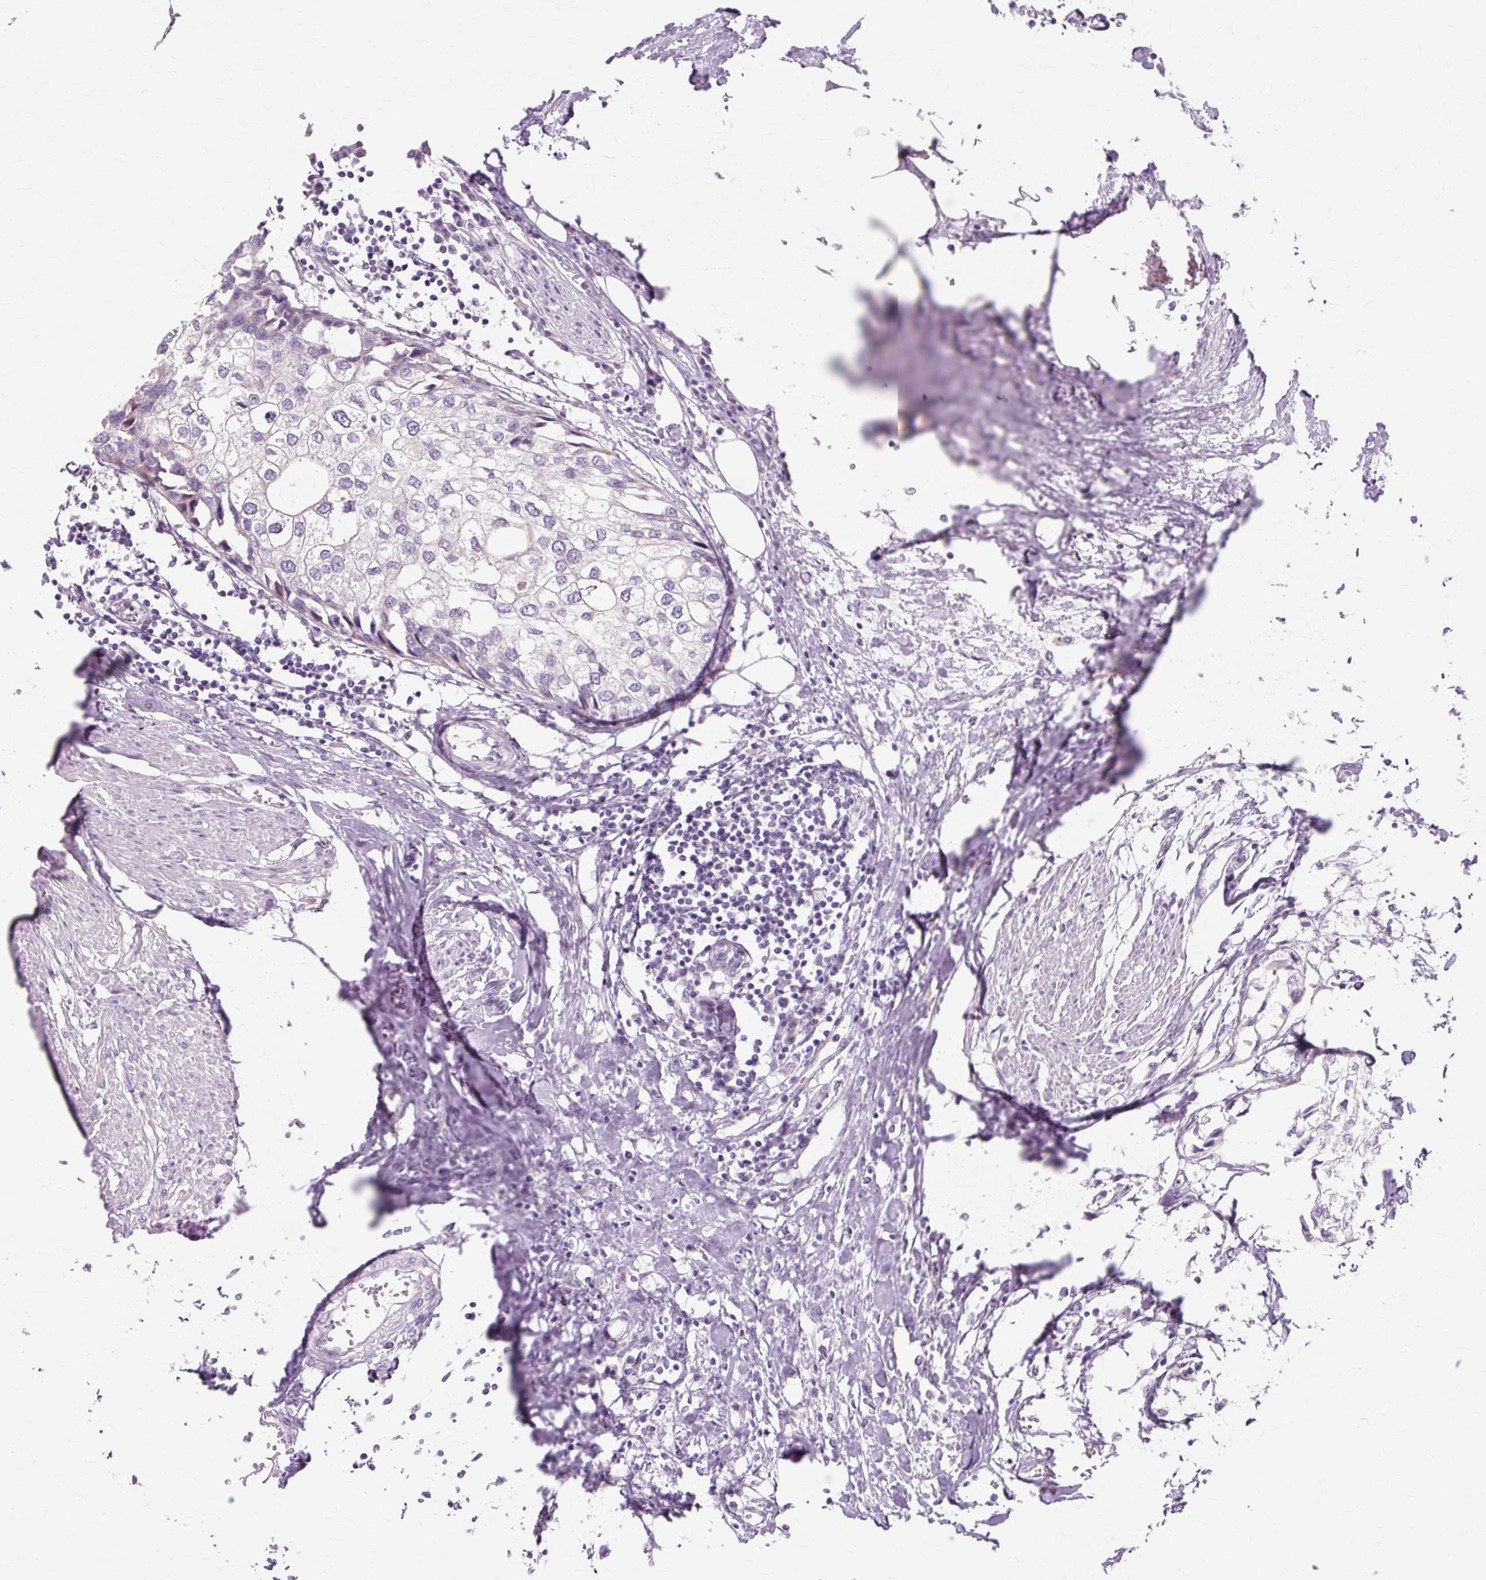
{"staining": {"intensity": "negative", "quantity": "none", "location": "none"}, "tissue": "urothelial cancer", "cell_type": "Tumor cells", "image_type": "cancer", "snomed": [{"axis": "morphology", "description": "Urothelial carcinoma, High grade"}, {"axis": "topography", "description": "Urinary bladder"}], "caption": "Immunohistochemistry (IHC) of human urothelial cancer demonstrates no expression in tumor cells.", "gene": "IRX2", "patient": {"sex": "male", "age": 64}}